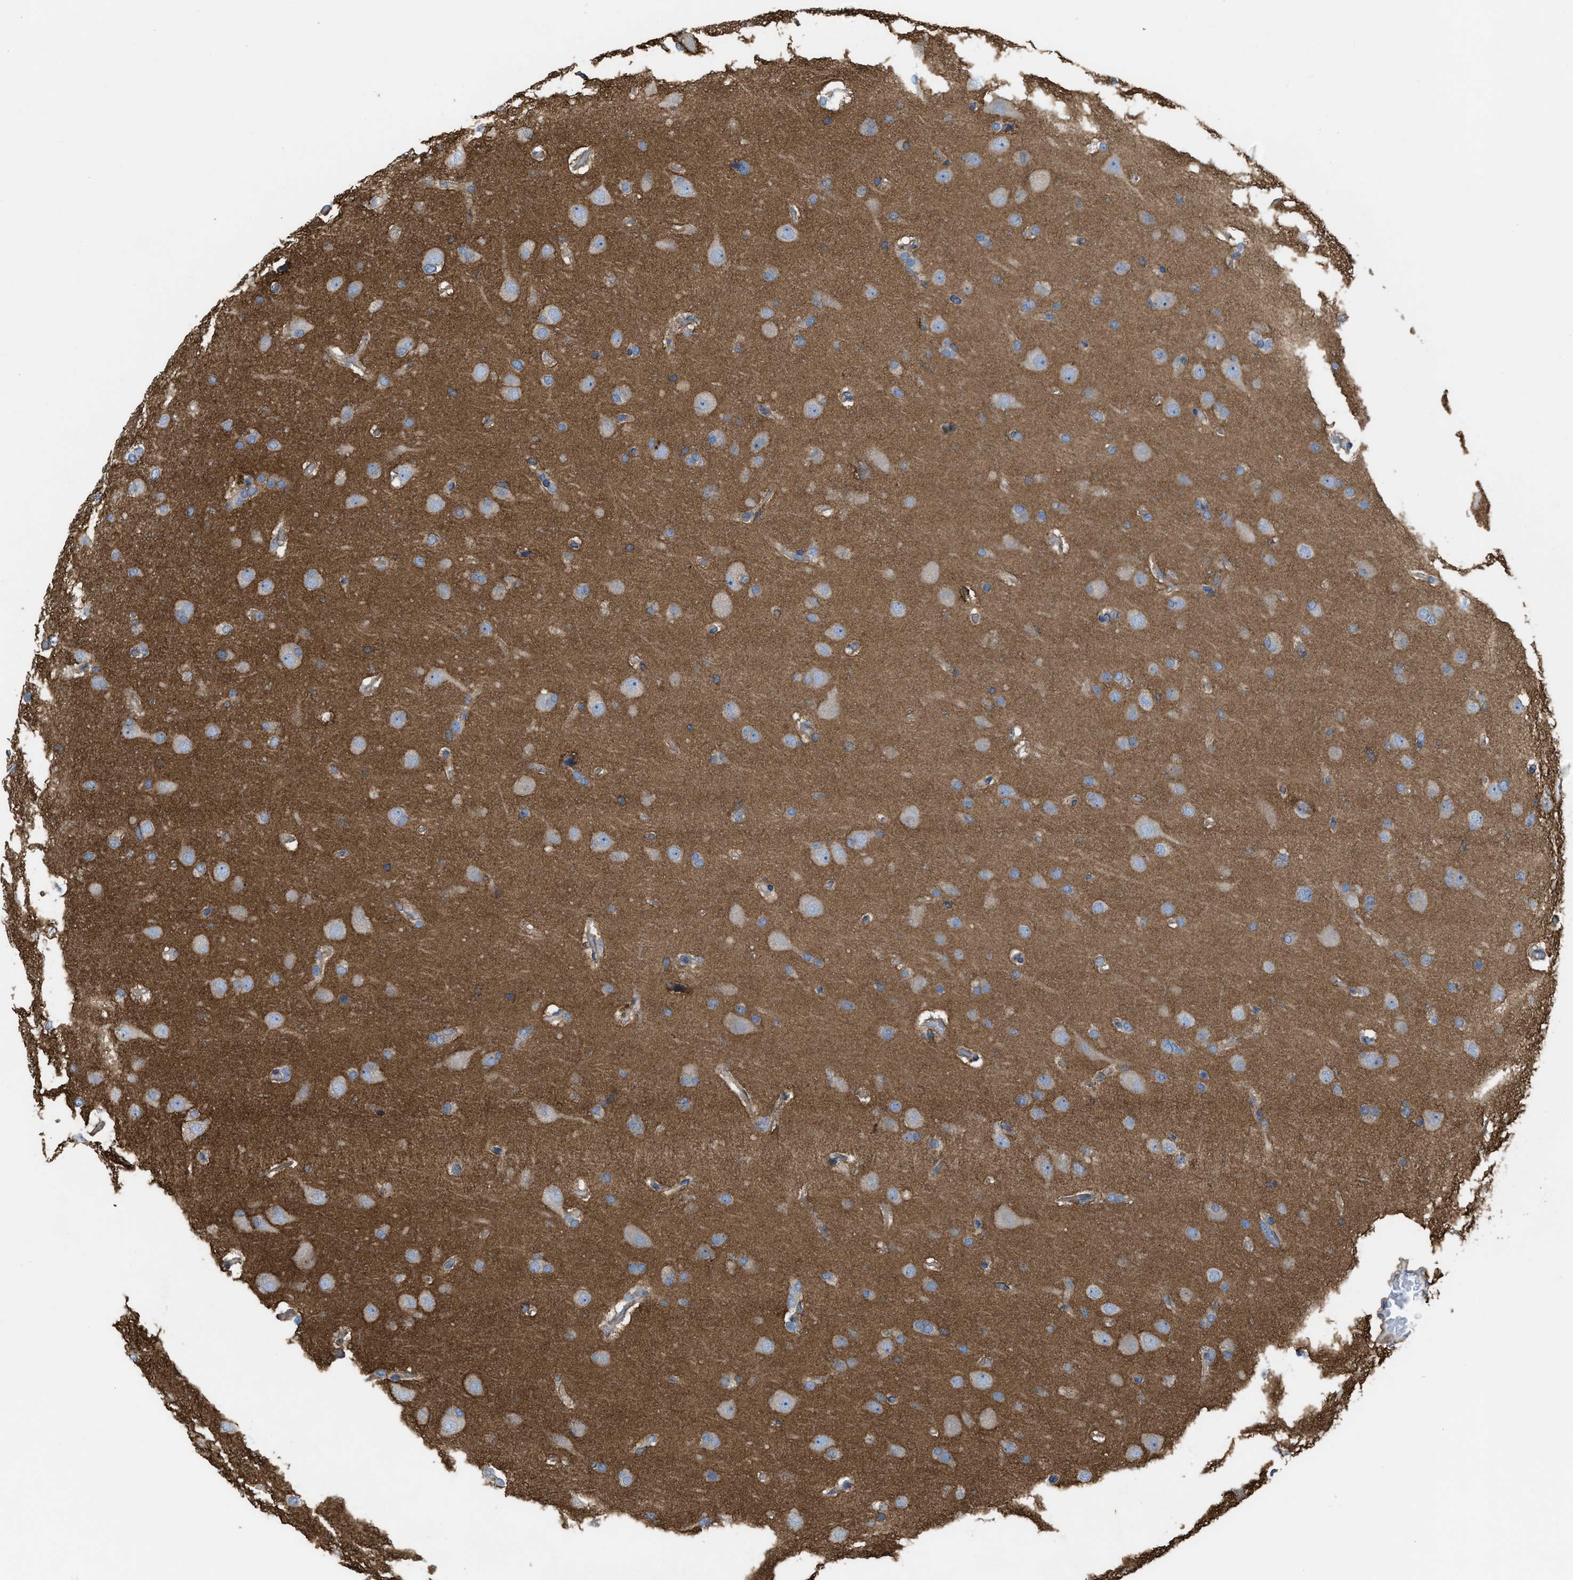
{"staining": {"intensity": "moderate", "quantity": "<25%", "location": "cytoplasmic/membranous"}, "tissue": "glioma", "cell_type": "Tumor cells", "image_type": "cancer", "snomed": [{"axis": "morphology", "description": "Glioma, malignant, High grade"}, {"axis": "topography", "description": "Brain"}], "caption": "A histopathology image of human glioma stained for a protein displays moderate cytoplasmic/membranous brown staining in tumor cells.", "gene": "MYO18A", "patient": {"sex": "female", "age": 58}}